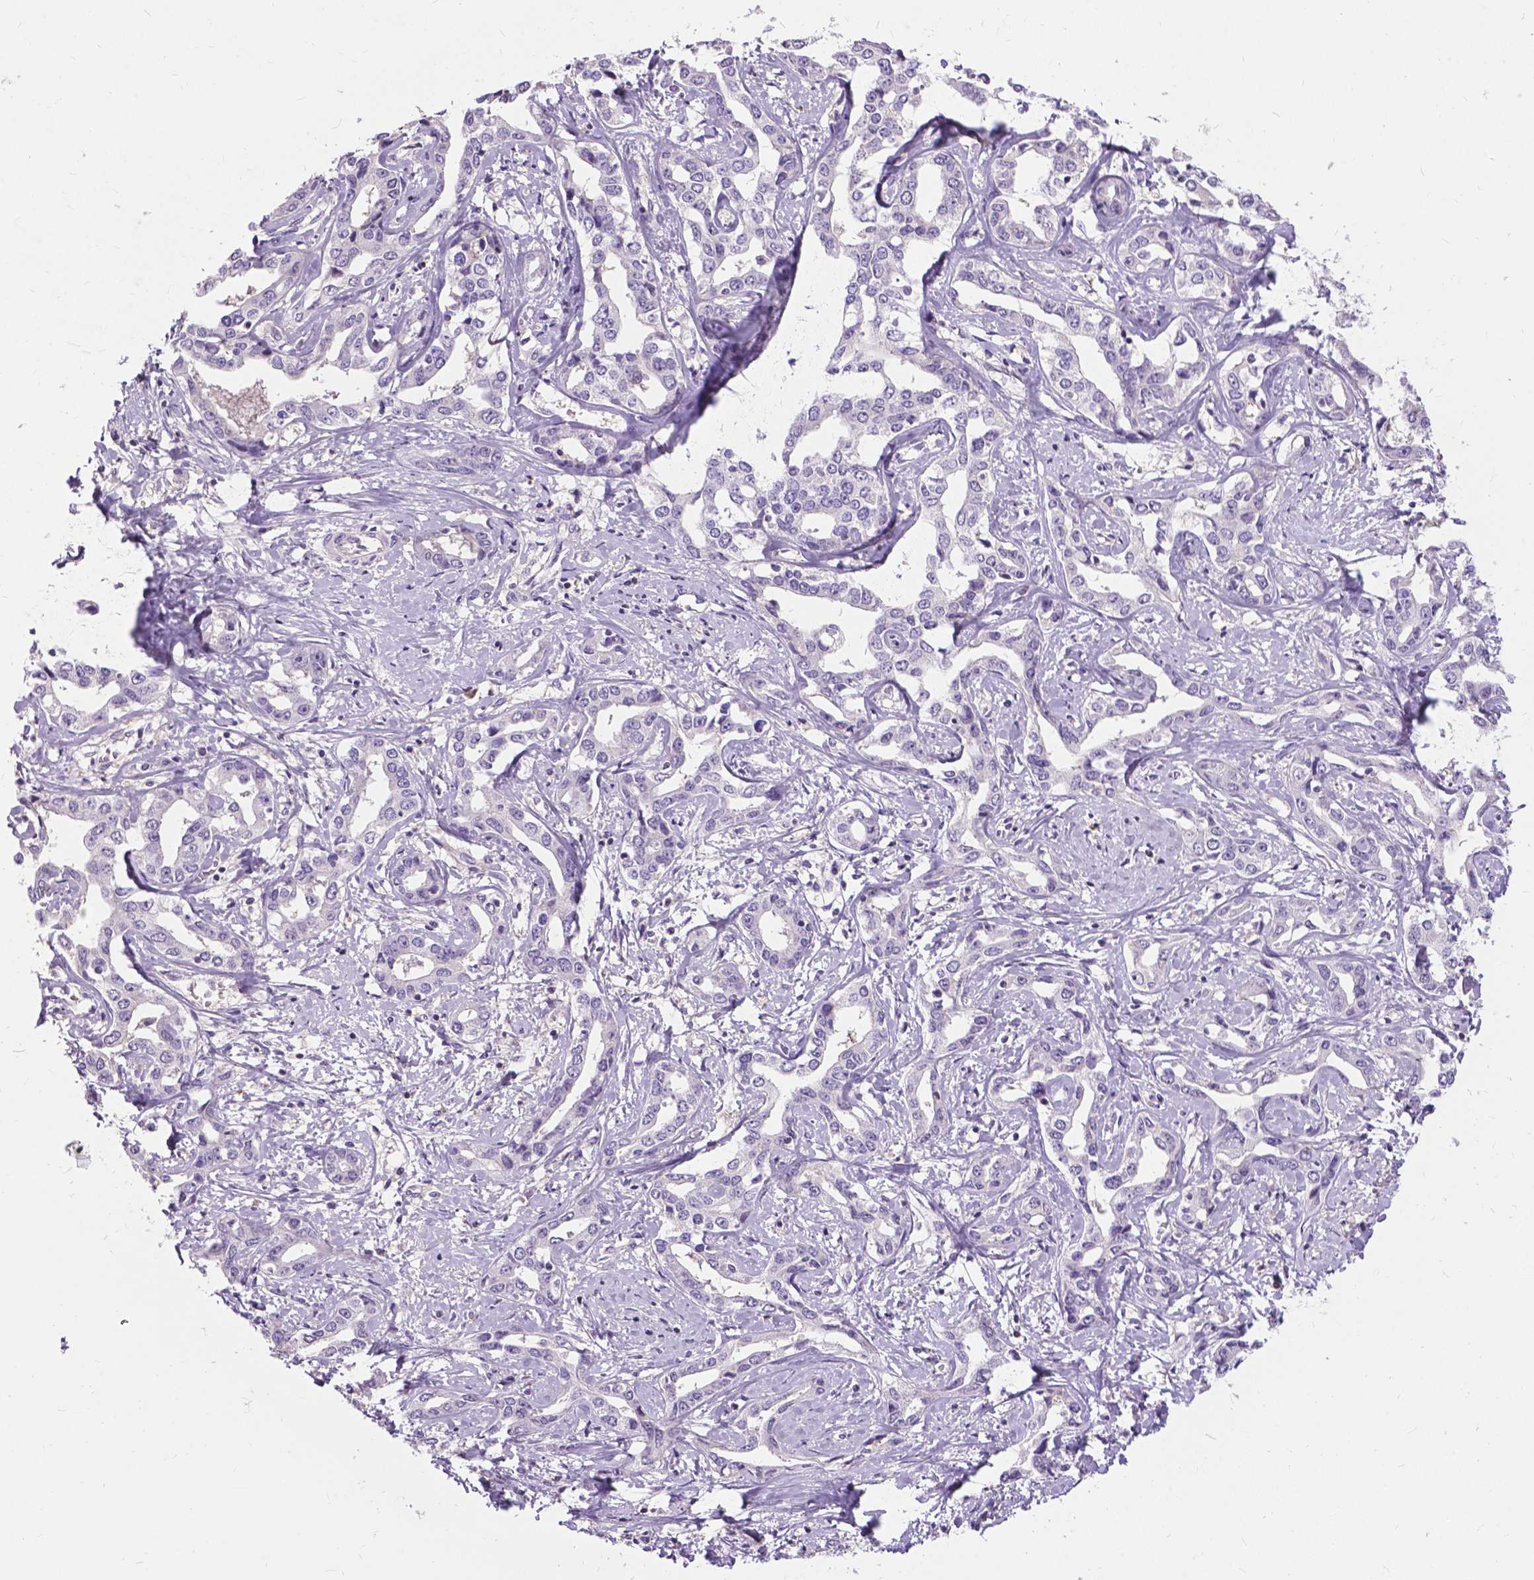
{"staining": {"intensity": "negative", "quantity": "none", "location": "none"}, "tissue": "liver cancer", "cell_type": "Tumor cells", "image_type": "cancer", "snomed": [{"axis": "morphology", "description": "Cholangiocarcinoma"}, {"axis": "topography", "description": "Liver"}], "caption": "DAB (3,3'-diaminobenzidine) immunohistochemical staining of human cholangiocarcinoma (liver) exhibits no significant staining in tumor cells.", "gene": "JAK3", "patient": {"sex": "male", "age": 59}}